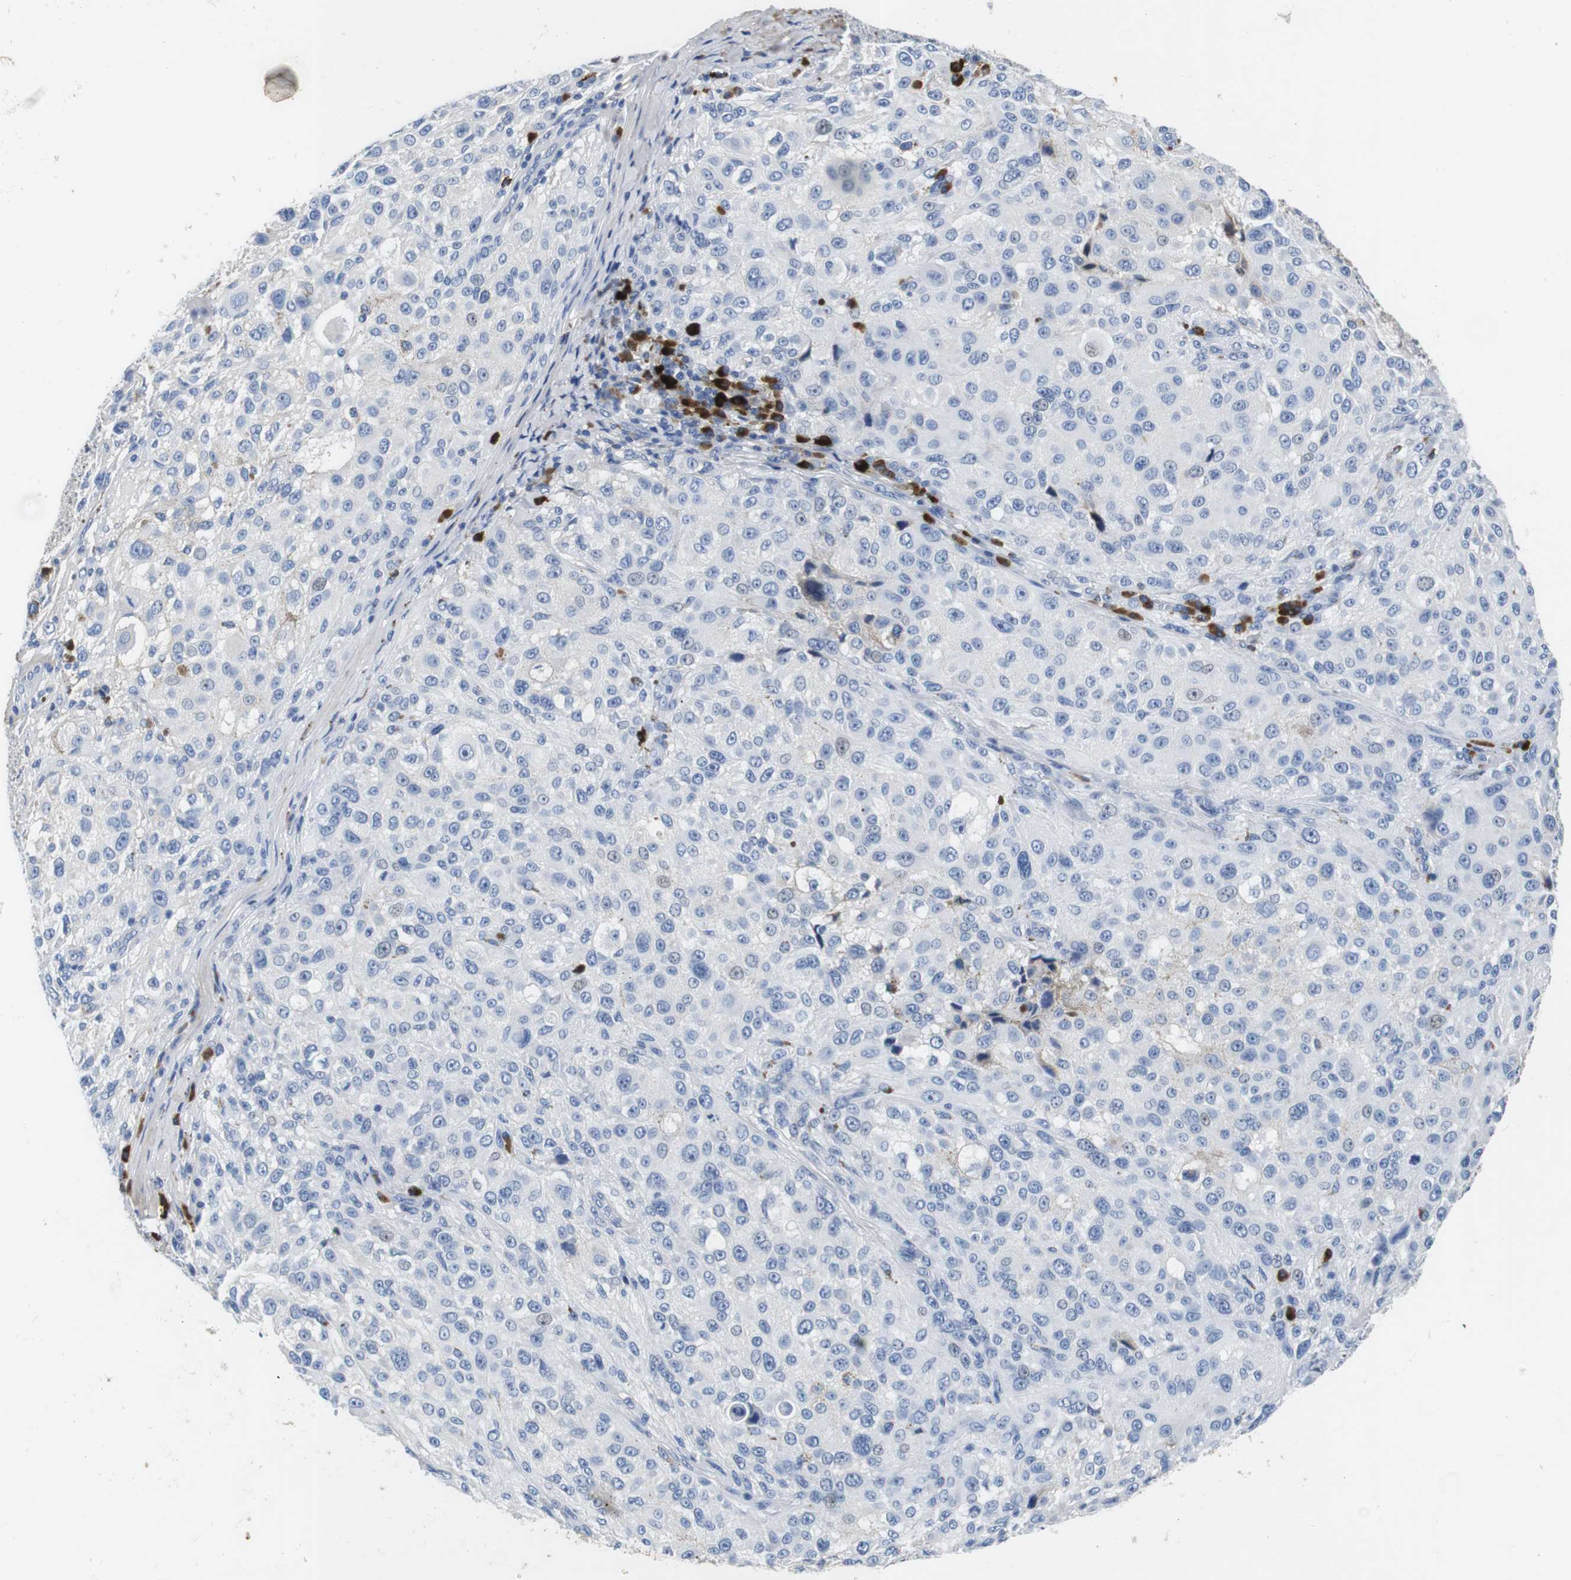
{"staining": {"intensity": "negative", "quantity": "none", "location": "none"}, "tissue": "melanoma", "cell_type": "Tumor cells", "image_type": "cancer", "snomed": [{"axis": "morphology", "description": "Necrosis, NOS"}, {"axis": "morphology", "description": "Malignant melanoma, NOS"}, {"axis": "topography", "description": "Skin"}], "caption": "Immunohistochemistry micrograph of neoplastic tissue: human malignant melanoma stained with DAB reveals no significant protein positivity in tumor cells.", "gene": "IGKC", "patient": {"sex": "female", "age": 87}}